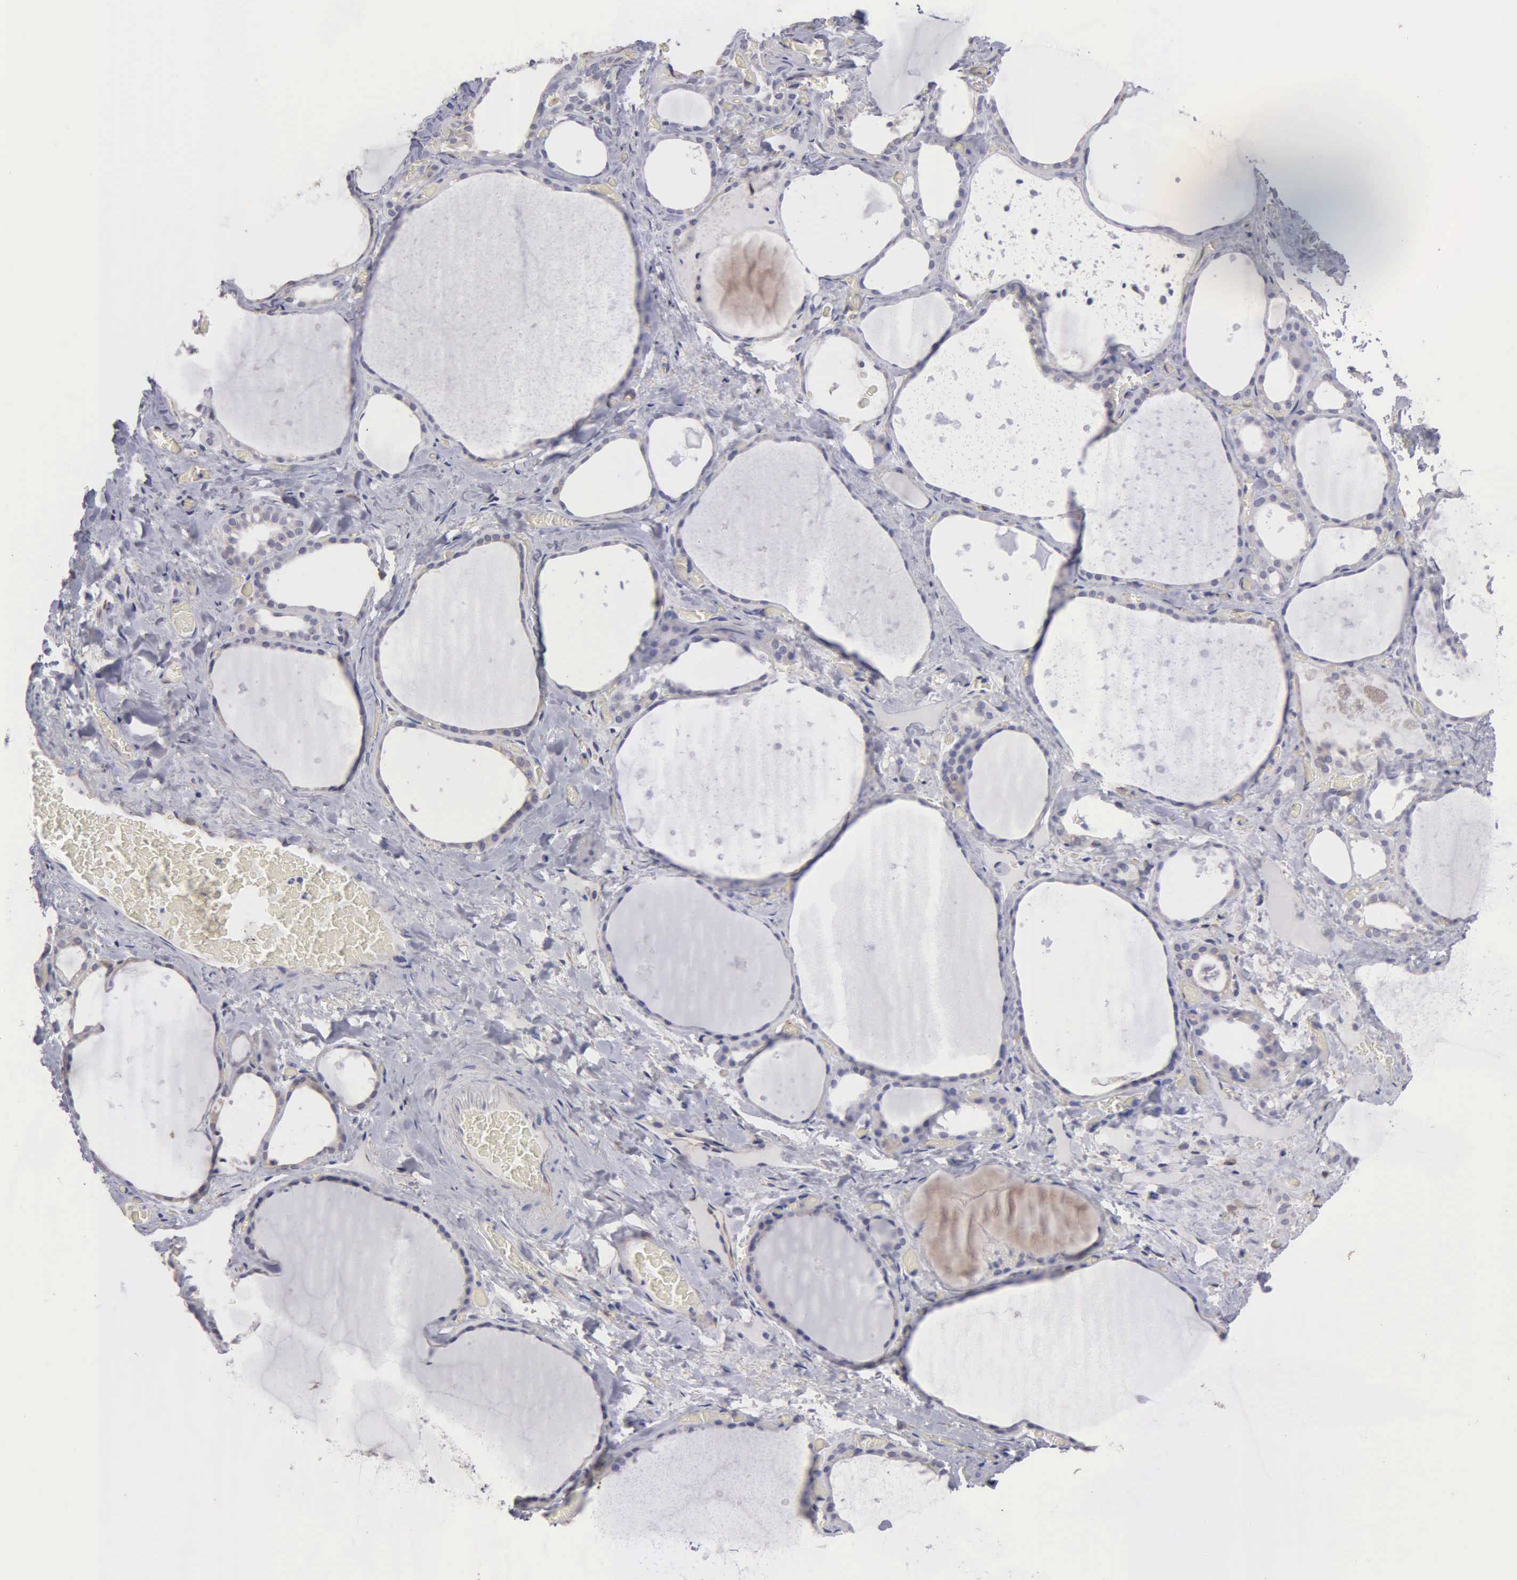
{"staining": {"intensity": "negative", "quantity": "none", "location": "none"}, "tissue": "thyroid gland", "cell_type": "Glandular cells", "image_type": "normal", "snomed": [{"axis": "morphology", "description": "Normal tissue, NOS"}, {"axis": "topography", "description": "Thyroid gland"}], "caption": "Immunohistochemical staining of unremarkable thyroid gland reveals no significant expression in glandular cells.", "gene": "LIN52", "patient": {"sex": "male", "age": 76}}